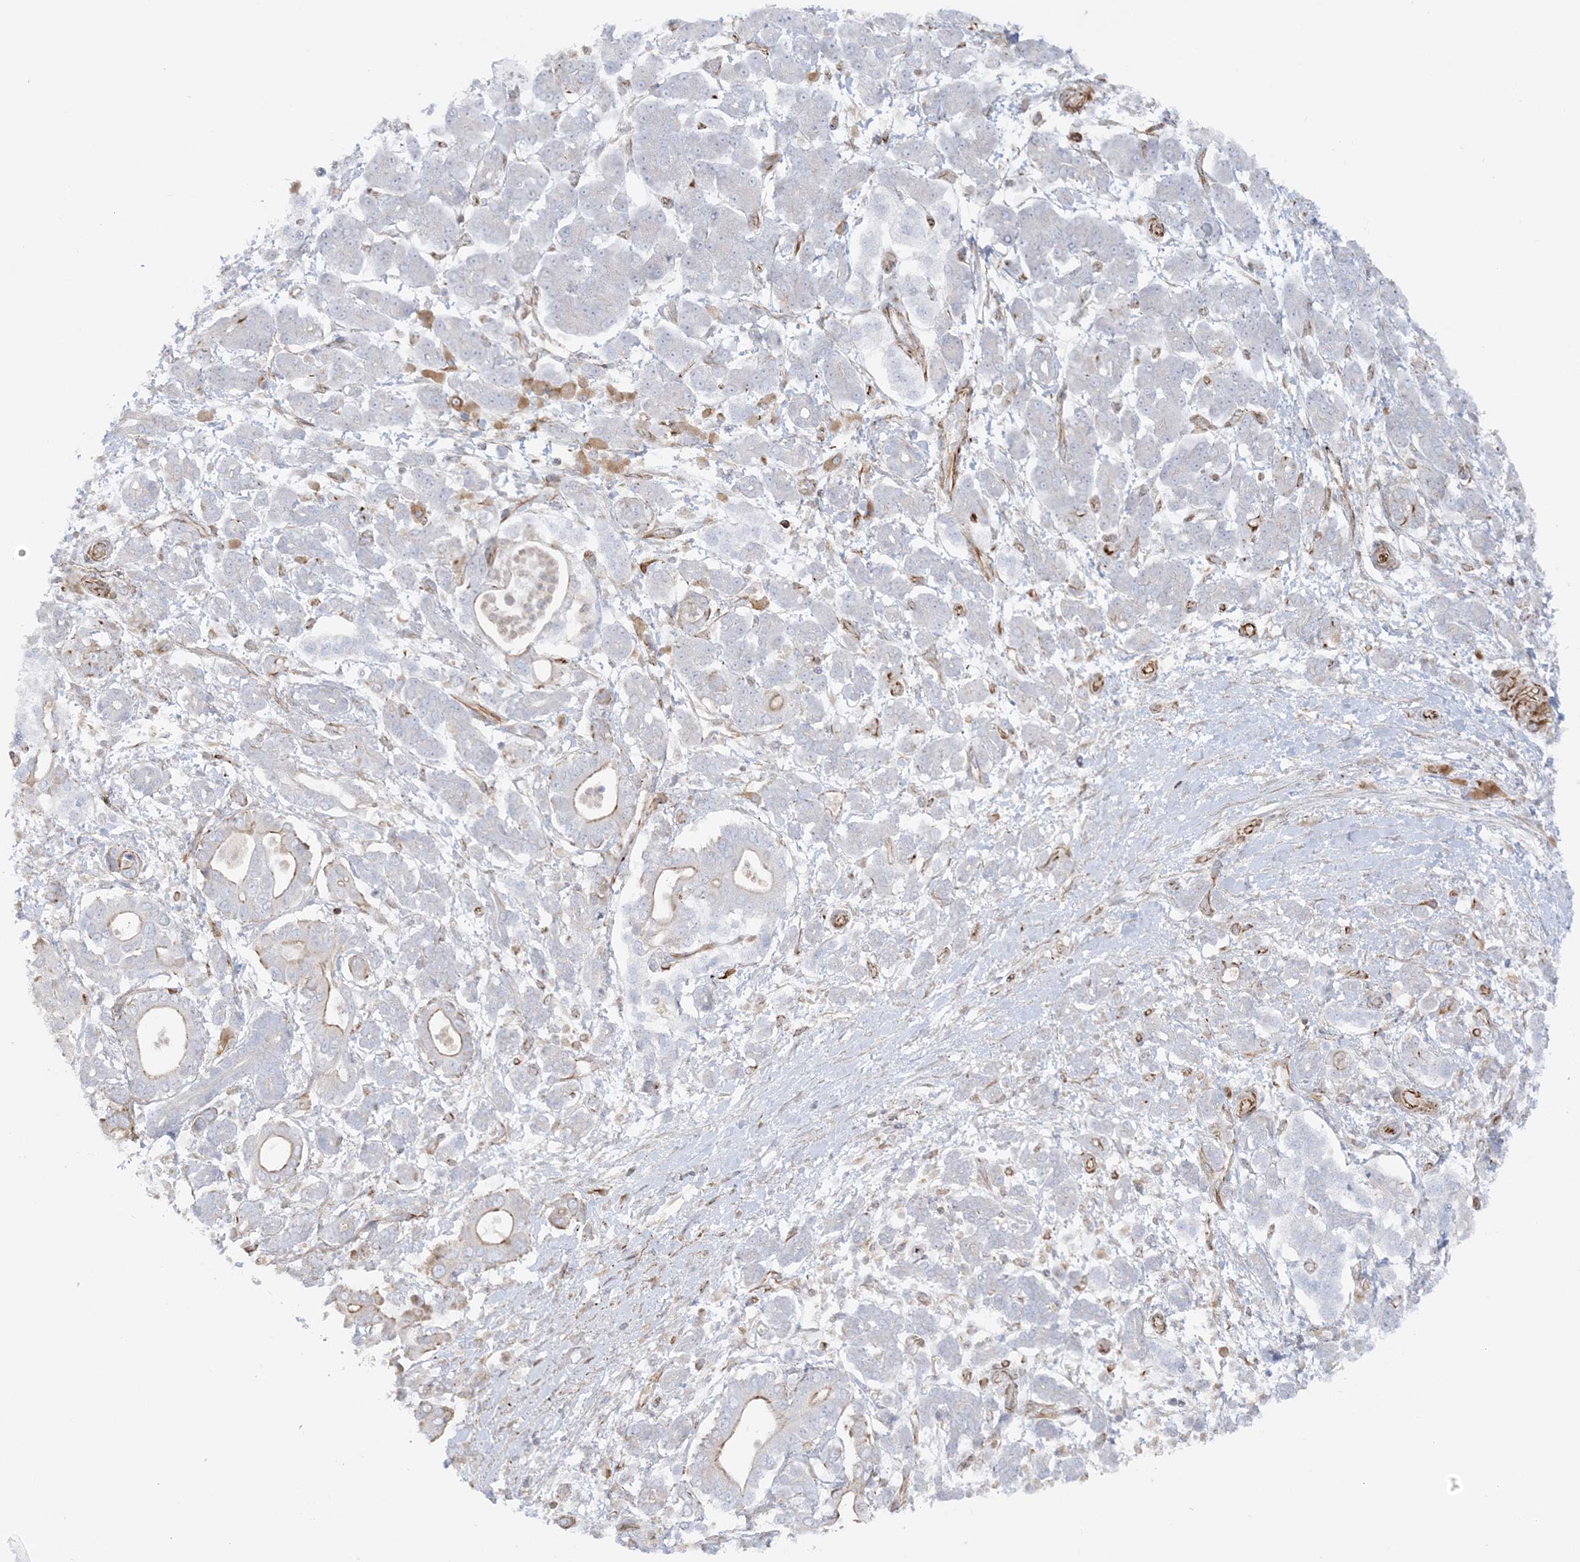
{"staining": {"intensity": "negative", "quantity": "none", "location": "none"}, "tissue": "pancreatic cancer", "cell_type": "Tumor cells", "image_type": "cancer", "snomed": [{"axis": "morphology", "description": "Adenocarcinoma, NOS"}, {"axis": "topography", "description": "Pancreas"}], "caption": "This is a image of immunohistochemistry (IHC) staining of pancreatic adenocarcinoma, which shows no expression in tumor cells.", "gene": "SCLT1", "patient": {"sex": "male", "age": 68}}